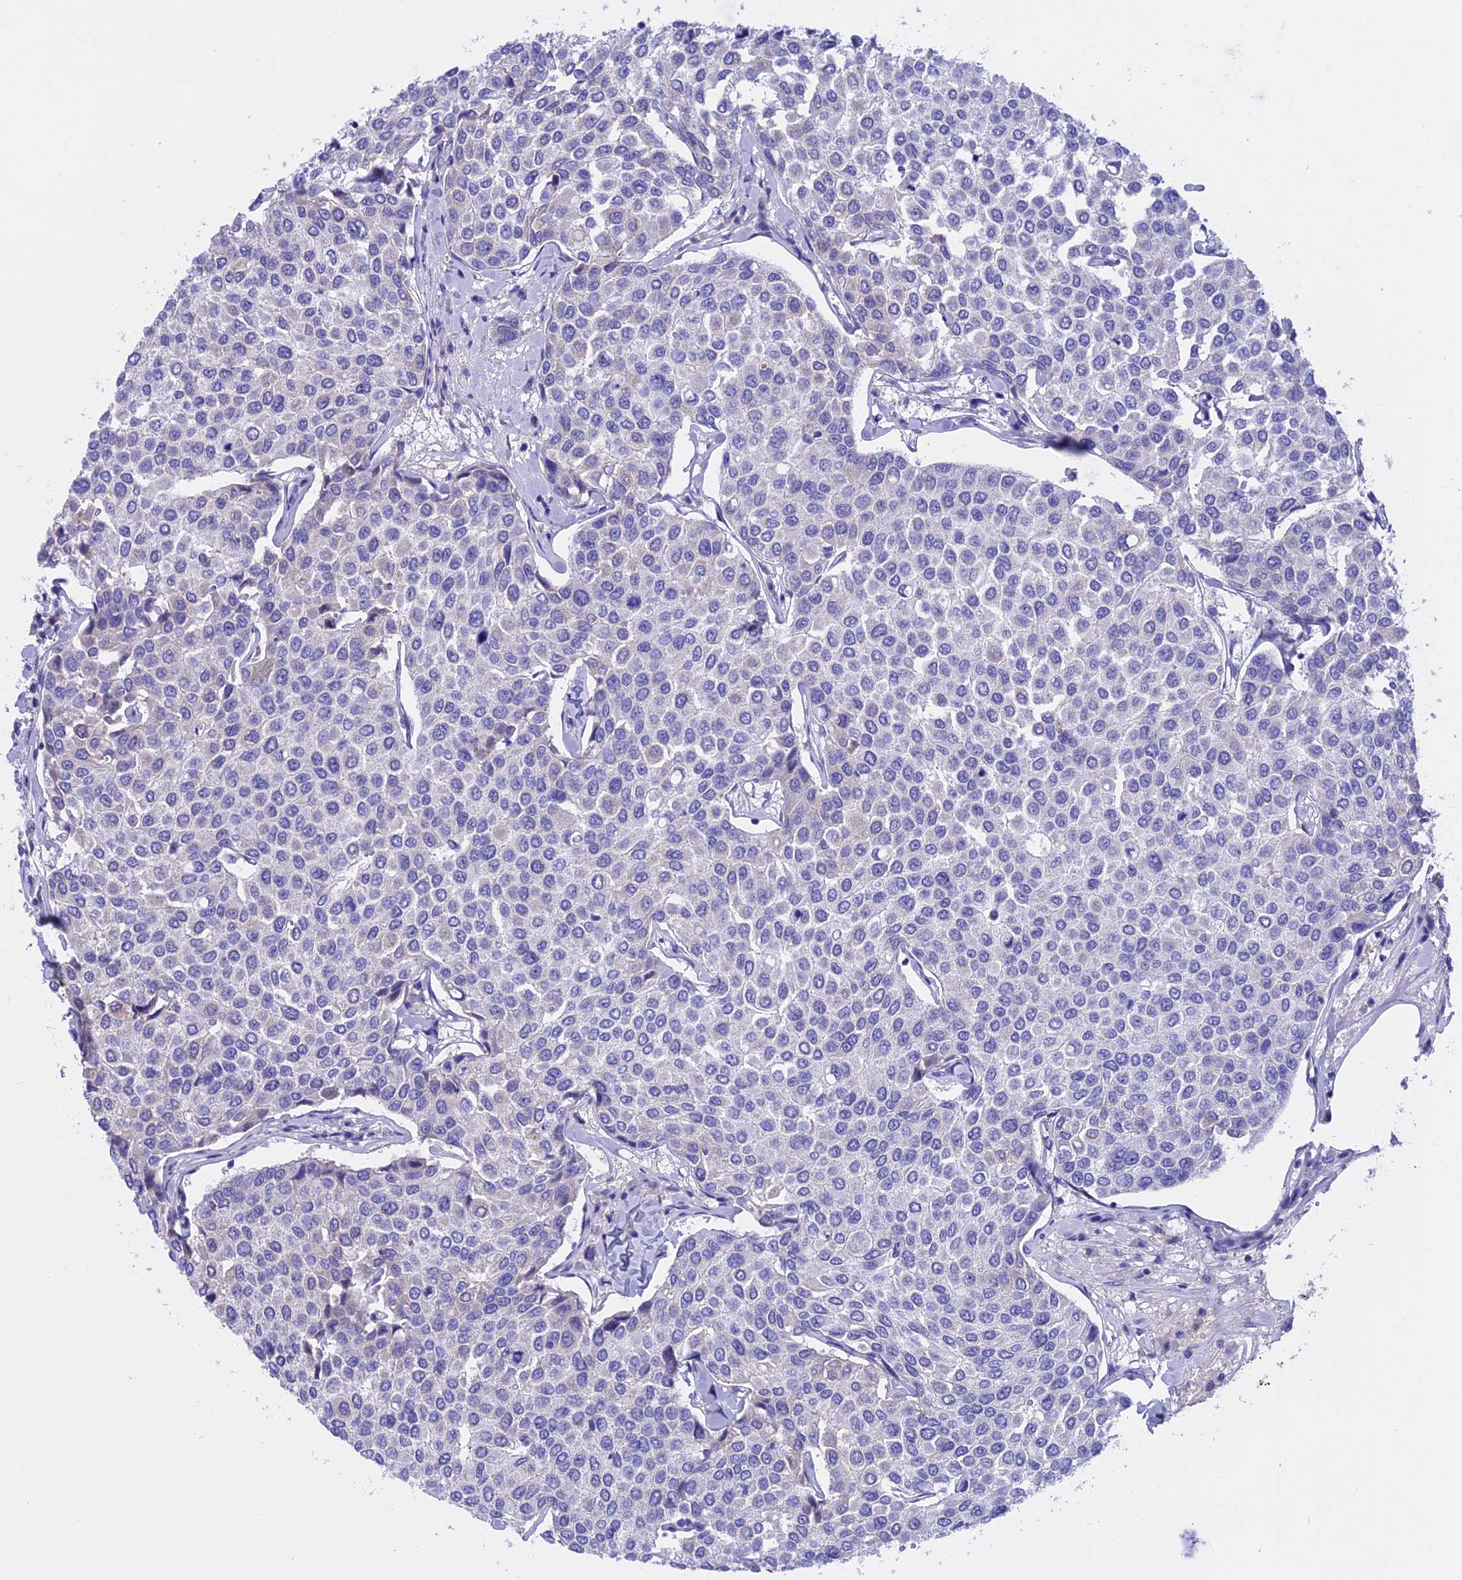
{"staining": {"intensity": "negative", "quantity": "none", "location": "none"}, "tissue": "breast cancer", "cell_type": "Tumor cells", "image_type": "cancer", "snomed": [{"axis": "morphology", "description": "Duct carcinoma"}, {"axis": "topography", "description": "Breast"}], "caption": "High power microscopy histopathology image of an IHC photomicrograph of infiltrating ductal carcinoma (breast), revealing no significant positivity in tumor cells.", "gene": "TMEM138", "patient": {"sex": "female", "age": 55}}